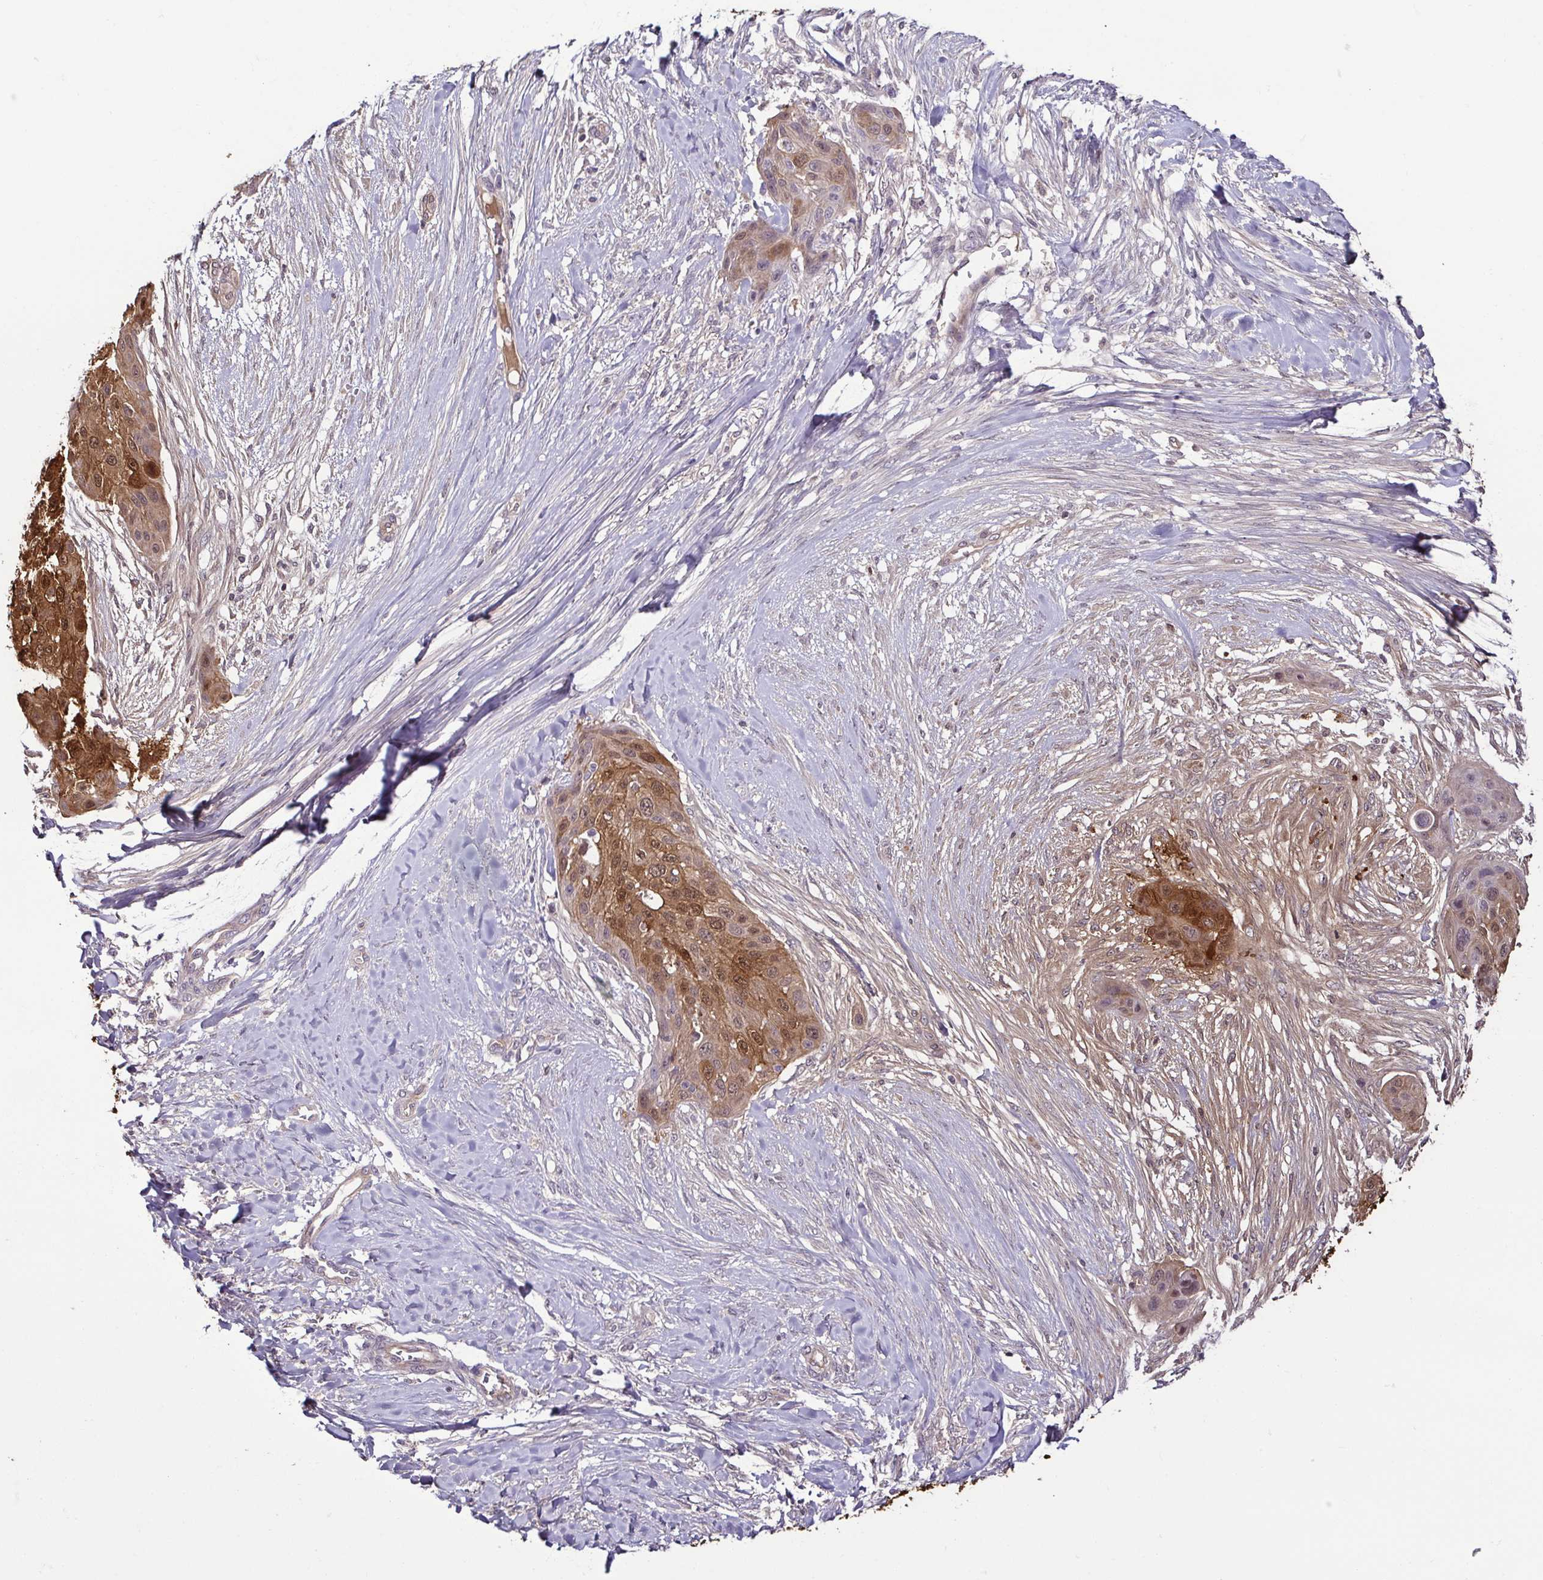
{"staining": {"intensity": "moderate", "quantity": ">75%", "location": "cytoplasmic/membranous,nuclear"}, "tissue": "skin cancer", "cell_type": "Tumor cells", "image_type": "cancer", "snomed": [{"axis": "morphology", "description": "Squamous cell carcinoma, NOS"}, {"axis": "topography", "description": "Skin"}], "caption": "Squamous cell carcinoma (skin) was stained to show a protein in brown. There is medium levels of moderate cytoplasmic/membranous and nuclear expression in approximately >75% of tumor cells. (brown staining indicates protein expression, while blue staining denotes nuclei).", "gene": "CASP14", "patient": {"sex": "female", "age": 87}}